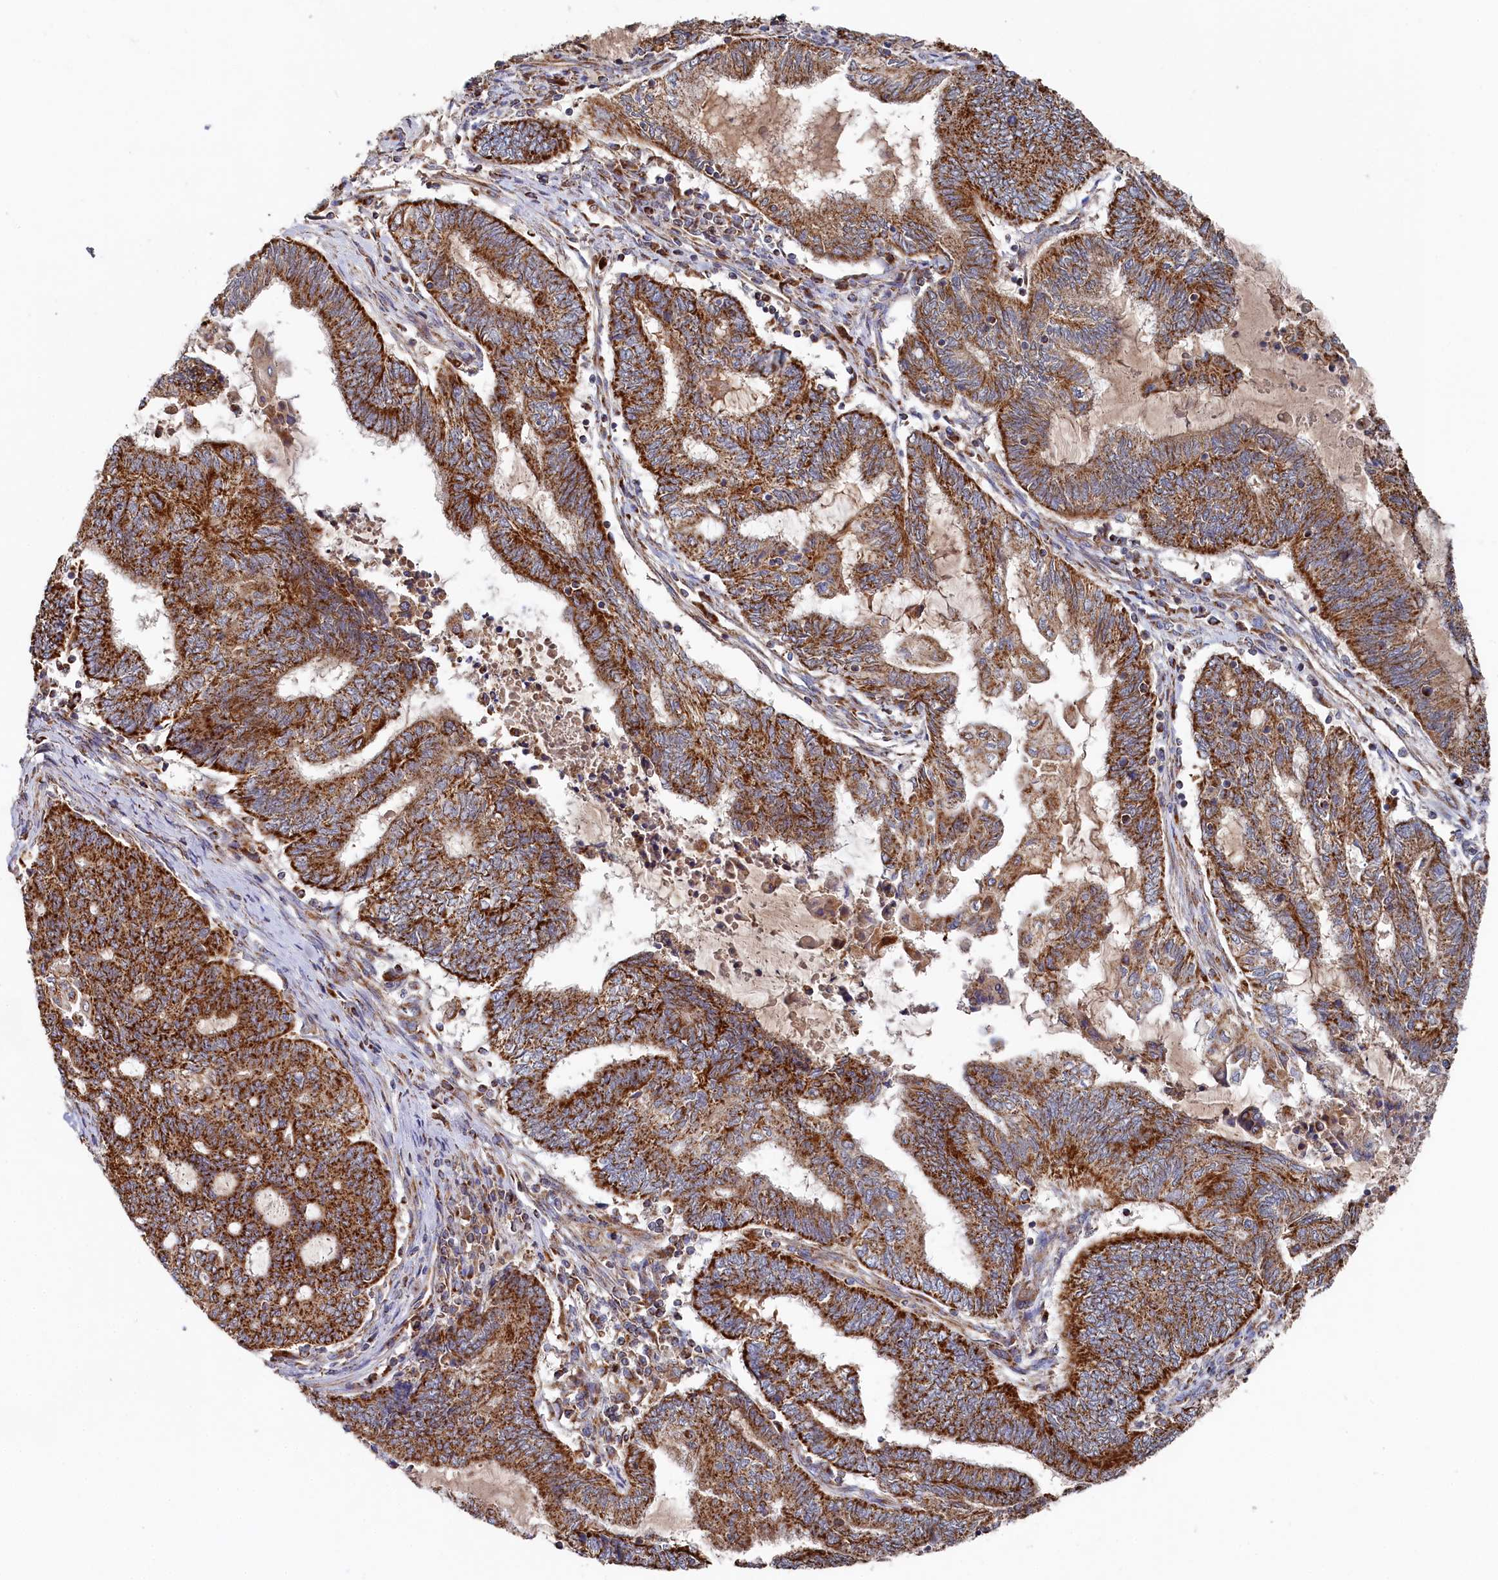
{"staining": {"intensity": "strong", "quantity": ">75%", "location": "cytoplasmic/membranous"}, "tissue": "endometrial cancer", "cell_type": "Tumor cells", "image_type": "cancer", "snomed": [{"axis": "morphology", "description": "Adenocarcinoma, NOS"}, {"axis": "topography", "description": "Uterus"}, {"axis": "topography", "description": "Endometrium"}], "caption": "Immunohistochemical staining of endometrial cancer (adenocarcinoma) displays high levels of strong cytoplasmic/membranous staining in approximately >75% of tumor cells. The staining was performed using DAB, with brown indicating positive protein expression. Nuclei are stained blue with hematoxylin.", "gene": "HAUS2", "patient": {"sex": "female", "age": 70}}